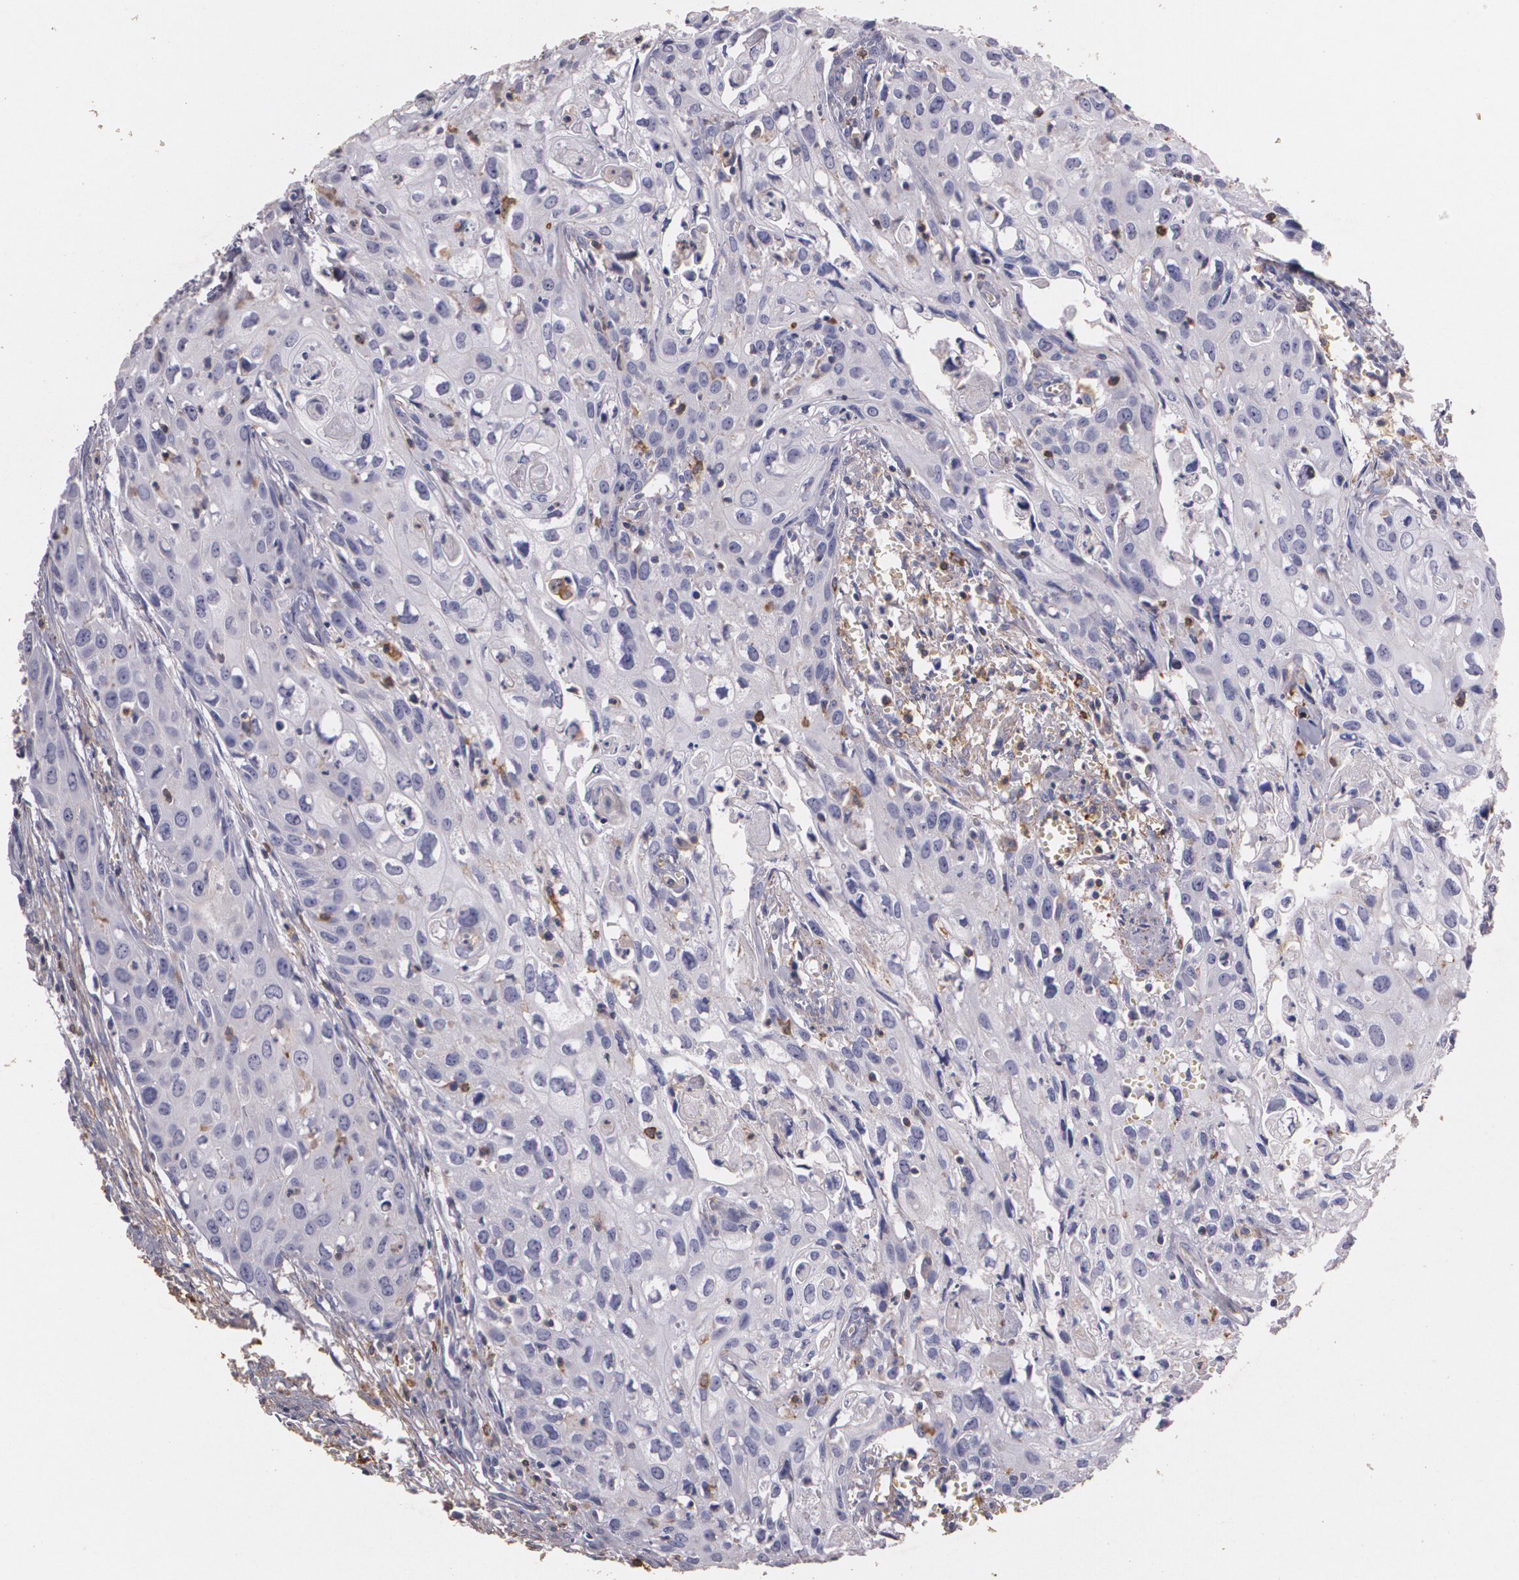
{"staining": {"intensity": "negative", "quantity": "none", "location": "none"}, "tissue": "urothelial cancer", "cell_type": "Tumor cells", "image_type": "cancer", "snomed": [{"axis": "morphology", "description": "Urothelial carcinoma, High grade"}, {"axis": "topography", "description": "Urinary bladder"}], "caption": "A micrograph of human urothelial carcinoma (high-grade) is negative for staining in tumor cells. Brightfield microscopy of immunohistochemistry (IHC) stained with DAB (brown) and hematoxylin (blue), captured at high magnification.", "gene": "TGFBR1", "patient": {"sex": "male", "age": 54}}